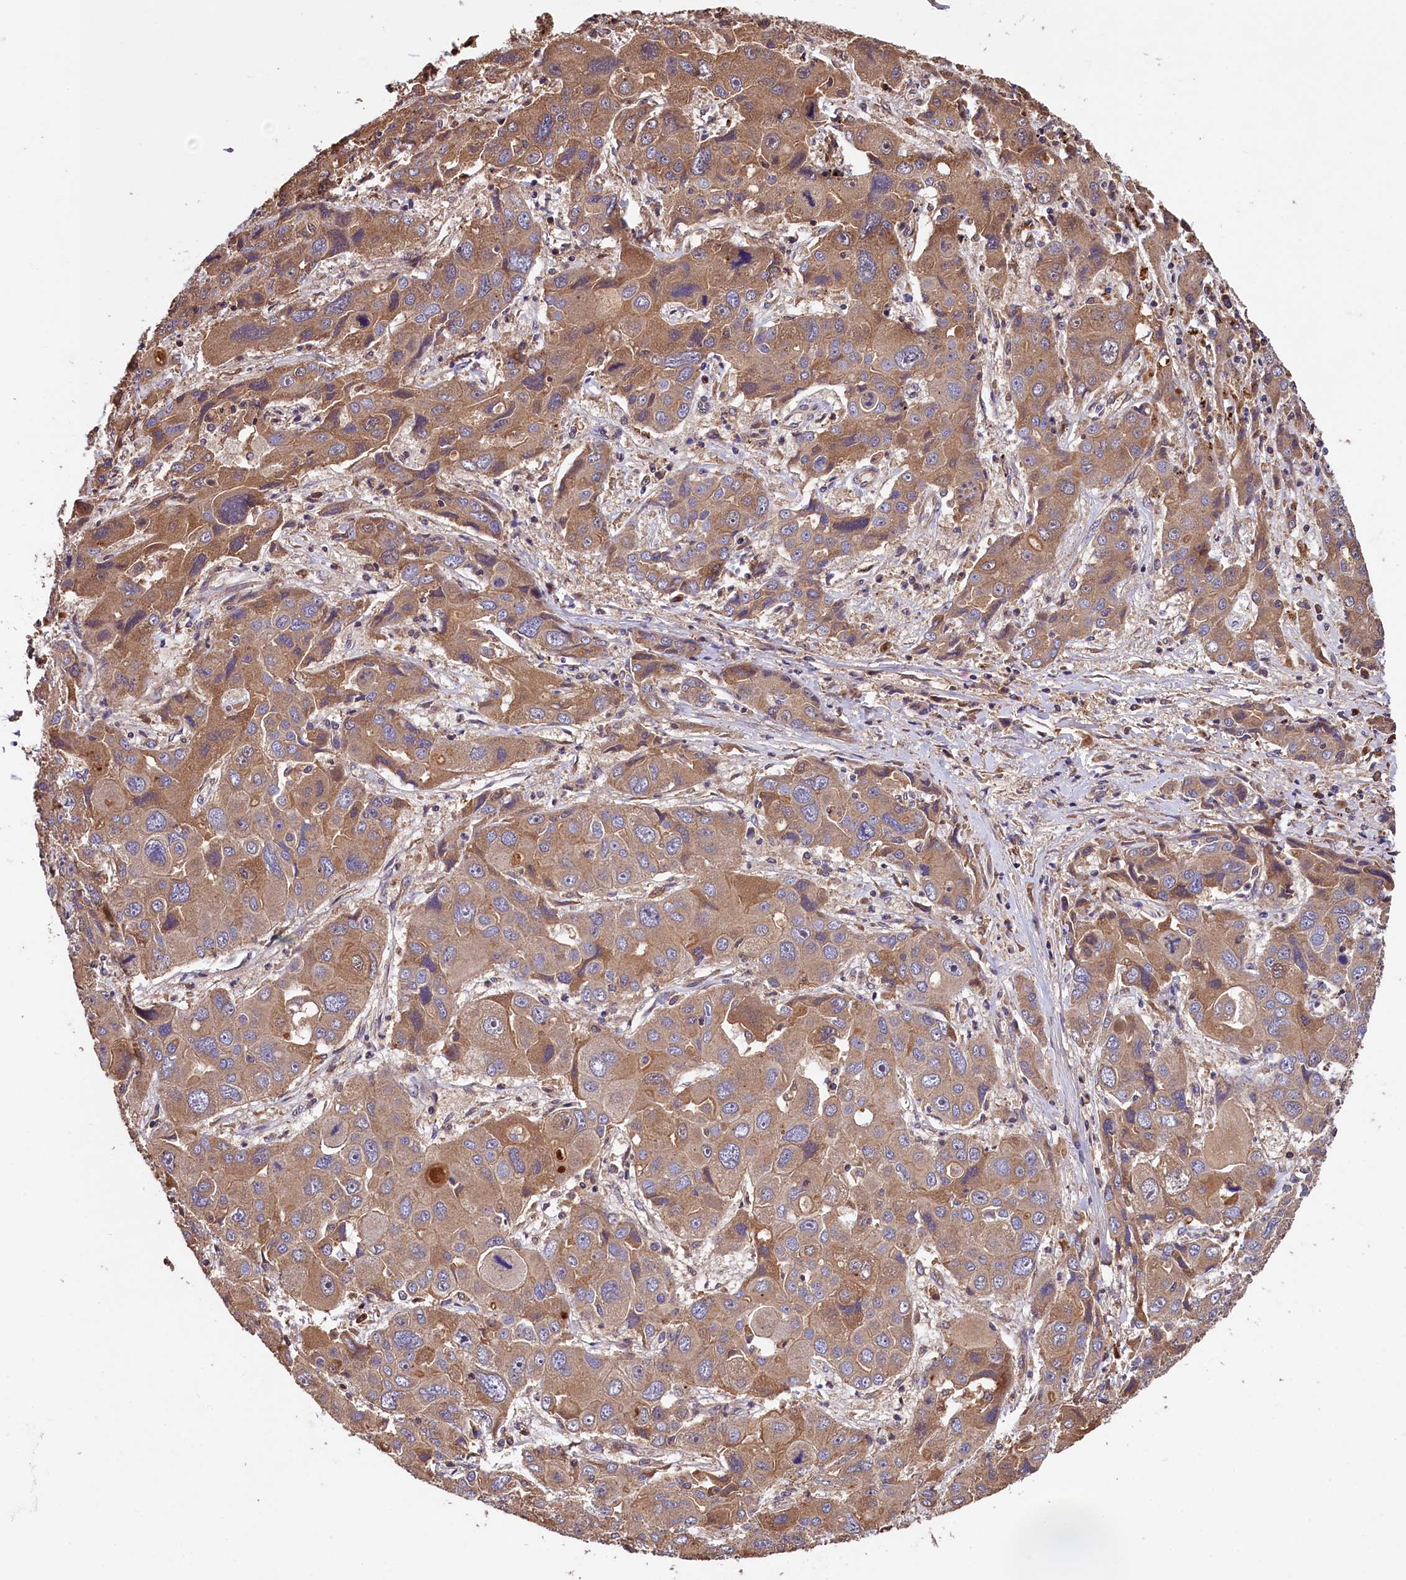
{"staining": {"intensity": "moderate", "quantity": ">75%", "location": "cytoplasmic/membranous"}, "tissue": "liver cancer", "cell_type": "Tumor cells", "image_type": "cancer", "snomed": [{"axis": "morphology", "description": "Cholangiocarcinoma"}, {"axis": "topography", "description": "Liver"}], "caption": "High-magnification brightfield microscopy of liver cancer (cholangiocarcinoma) stained with DAB (3,3'-diaminobenzidine) (brown) and counterstained with hematoxylin (blue). tumor cells exhibit moderate cytoplasmic/membranous expression is identified in approximately>75% of cells.", "gene": "KLC2", "patient": {"sex": "male", "age": 67}}